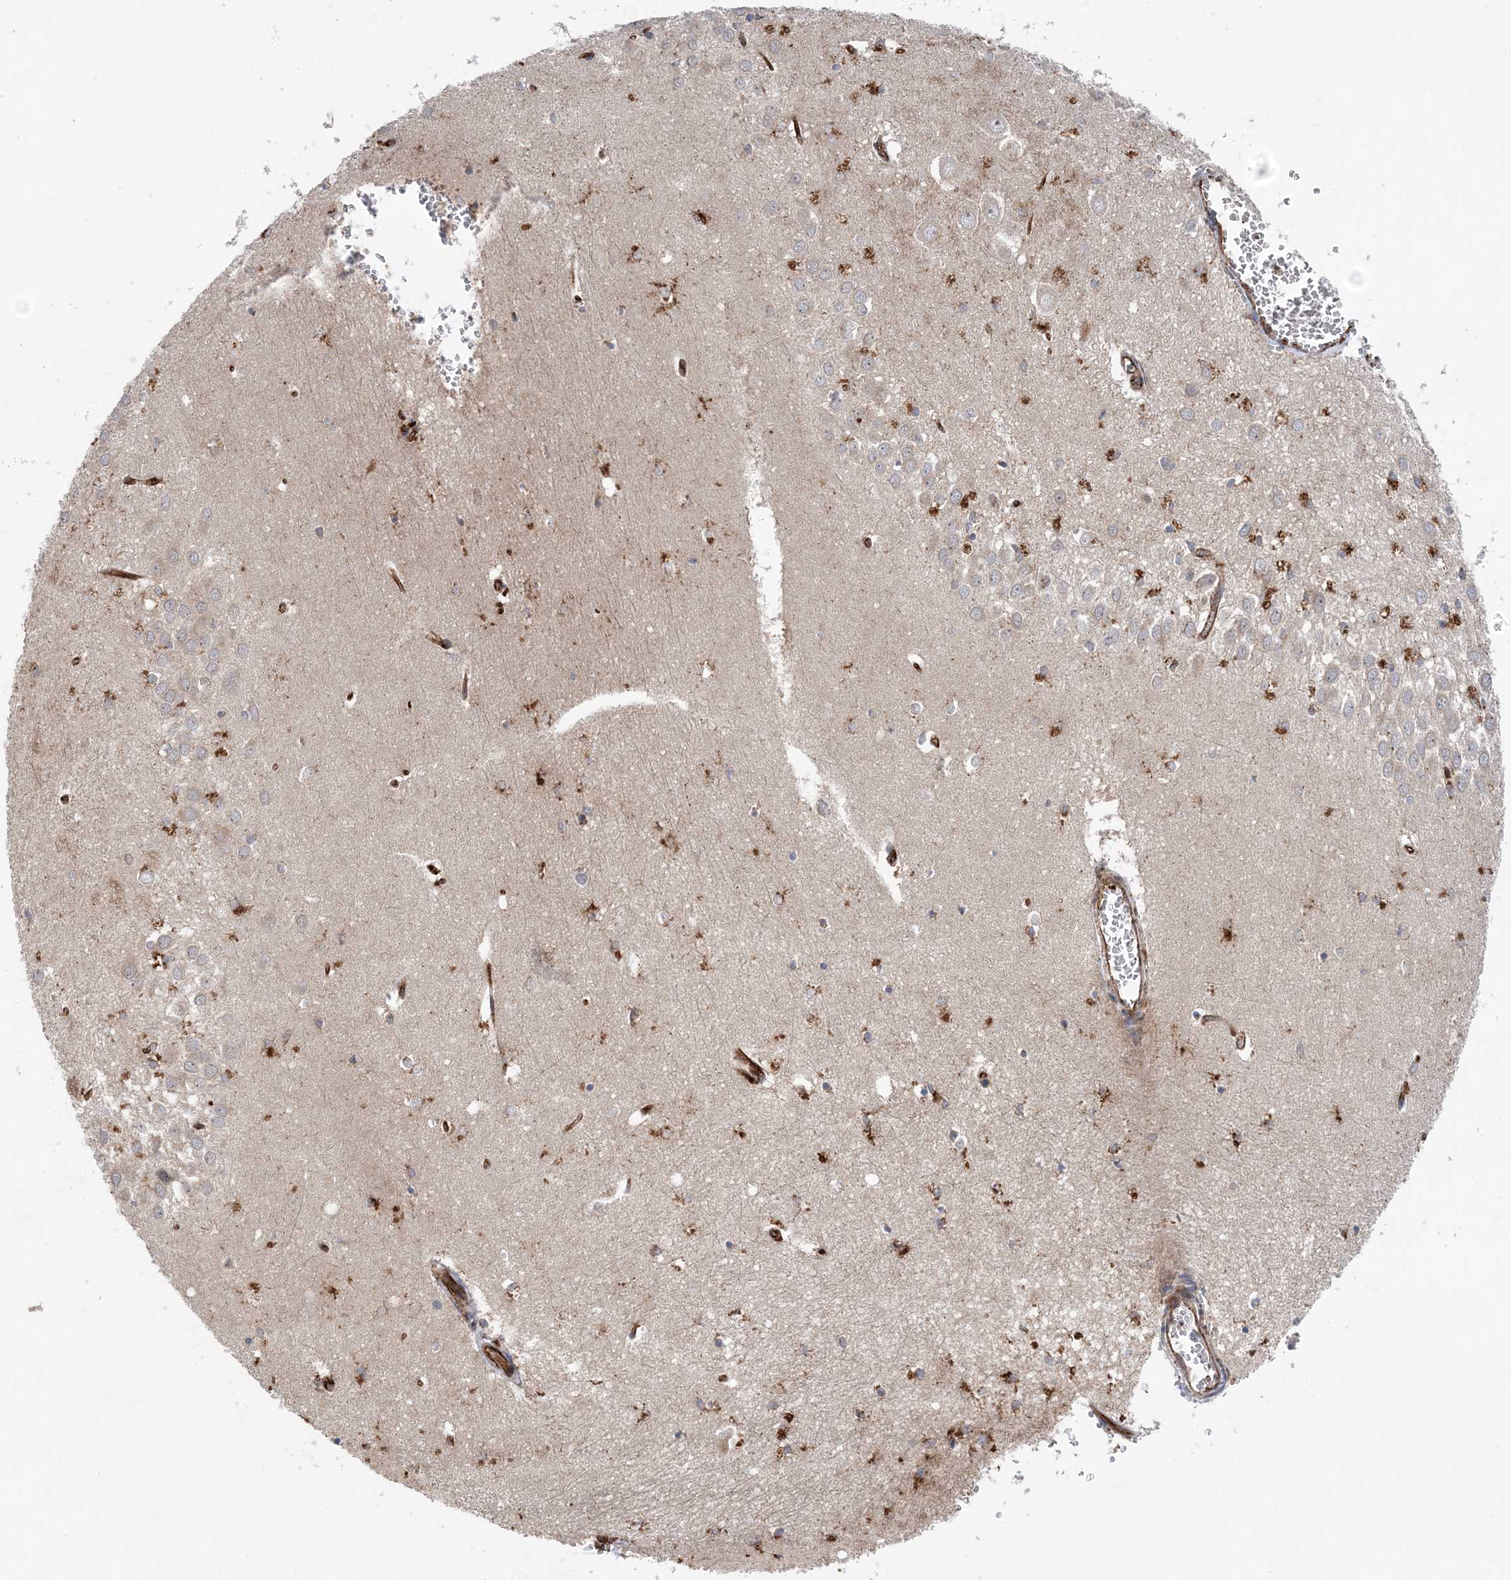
{"staining": {"intensity": "moderate", "quantity": "<25%", "location": "cytoplasmic/membranous"}, "tissue": "hippocampus", "cell_type": "Glial cells", "image_type": "normal", "snomed": [{"axis": "morphology", "description": "Normal tissue, NOS"}, {"axis": "topography", "description": "Hippocampus"}], "caption": "Protein staining of unremarkable hippocampus demonstrates moderate cytoplasmic/membranous expression in approximately <25% of glial cells. The staining is performed using DAB brown chromogen to label protein expression. The nuclei are counter-stained blue using hematoxylin.", "gene": "PTTG1IP", "patient": {"sex": "female", "age": 64}}